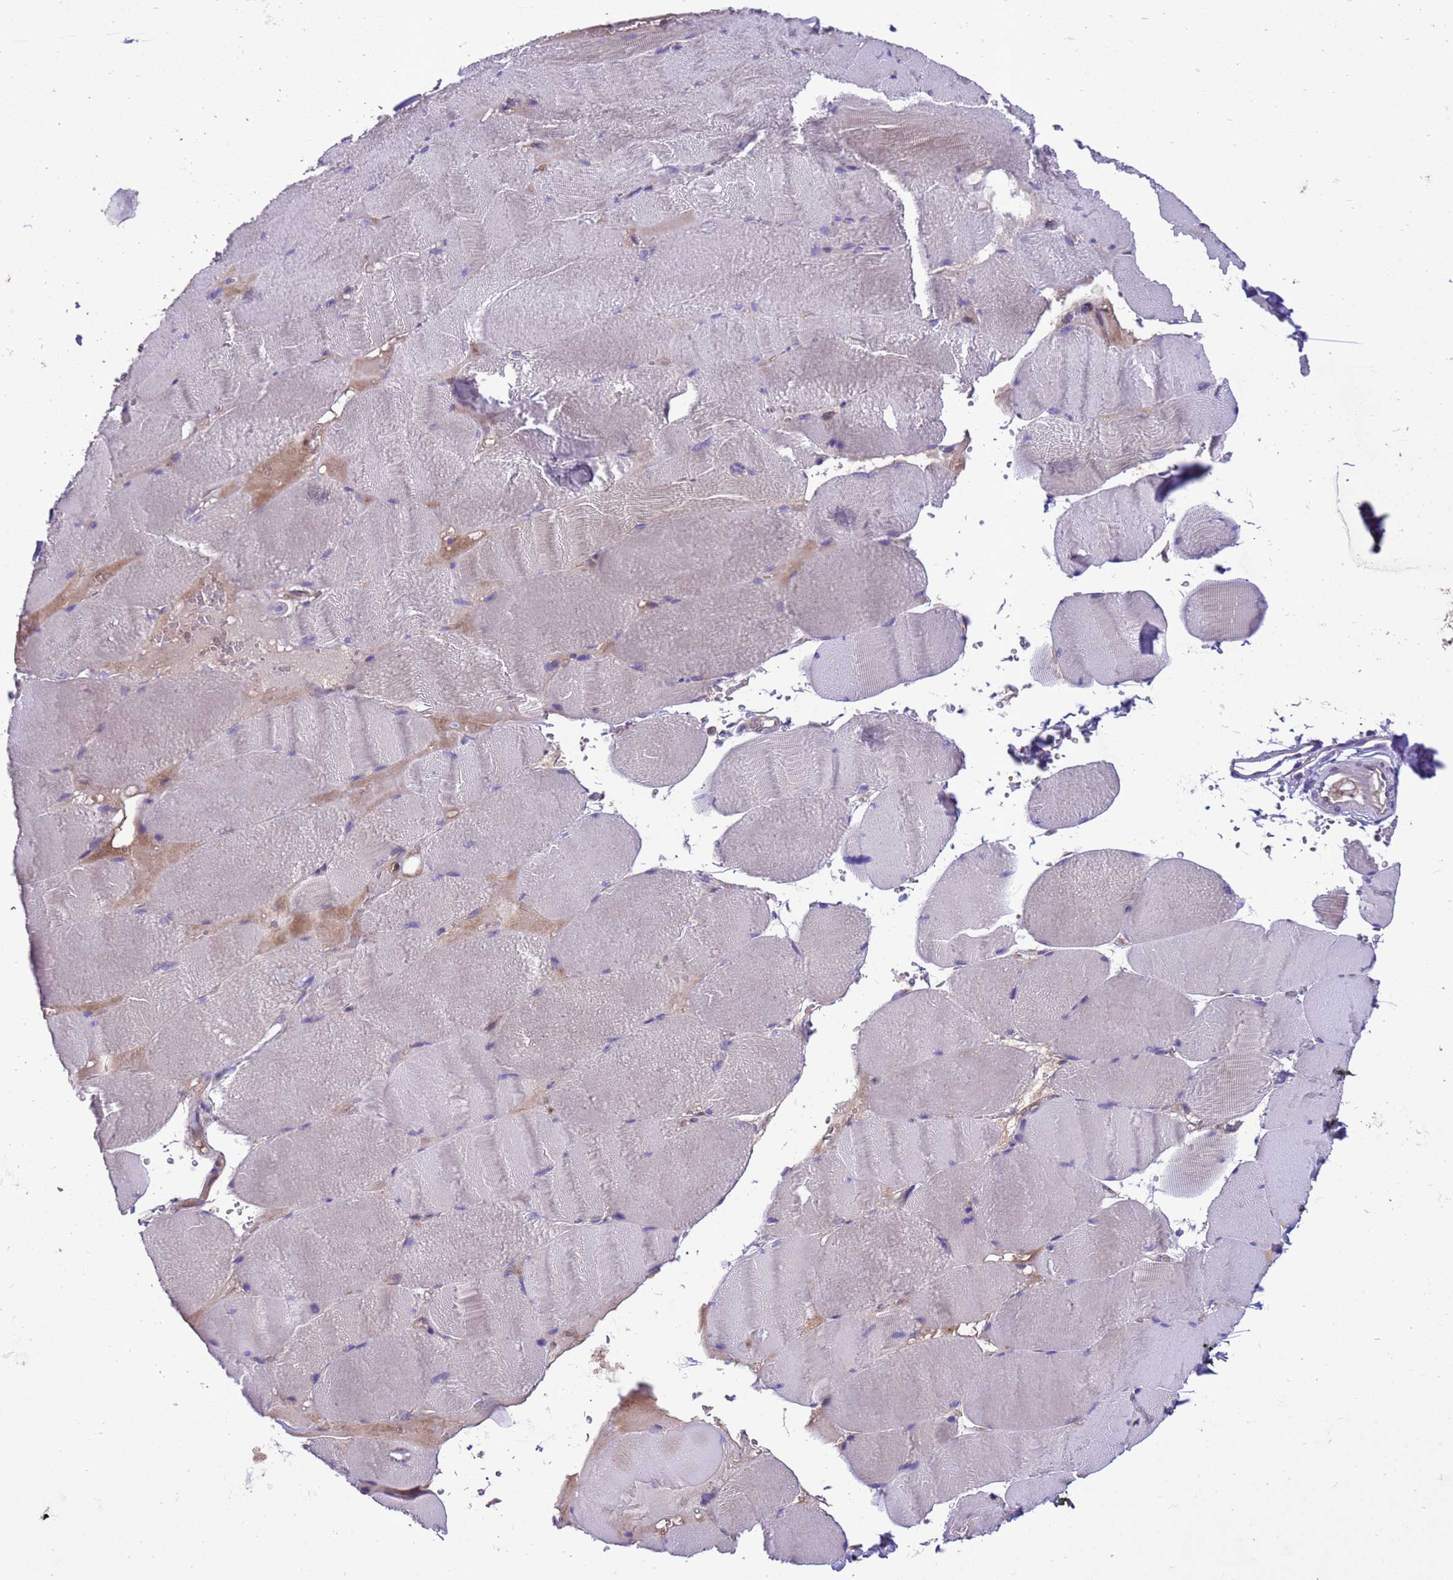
{"staining": {"intensity": "negative", "quantity": "none", "location": "none"}, "tissue": "skeletal muscle", "cell_type": "Myocytes", "image_type": "normal", "snomed": [{"axis": "morphology", "description": "Normal tissue, NOS"}, {"axis": "topography", "description": "Skeletal muscle"}, {"axis": "topography", "description": "Head-Neck"}], "caption": "Human skeletal muscle stained for a protein using immunohistochemistry (IHC) displays no positivity in myocytes.", "gene": "RABEP2", "patient": {"sex": "male", "age": 66}}